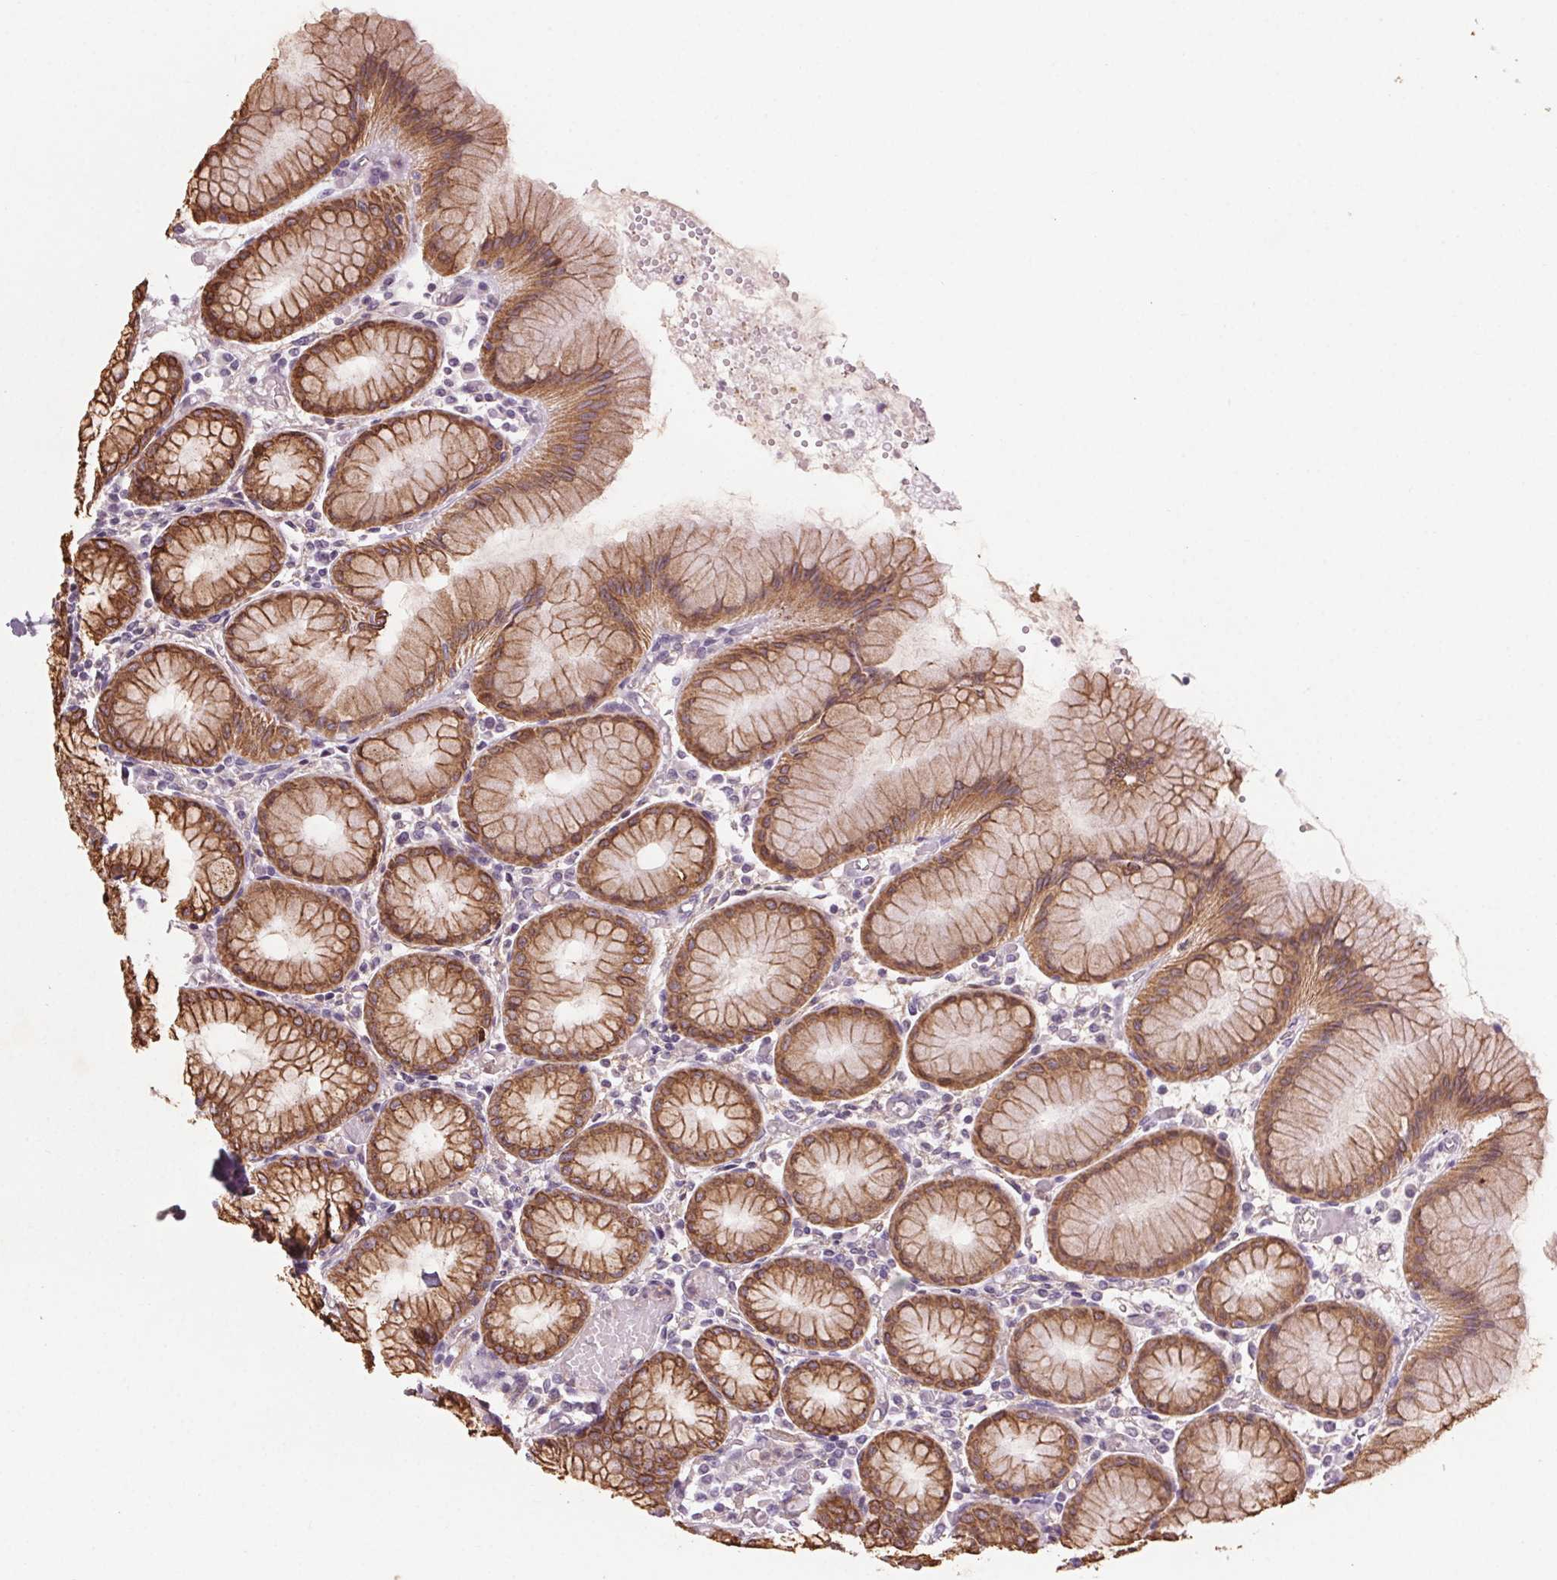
{"staining": {"intensity": "strong", "quantity": "25%-75%", "location": "cytoplasmic/membranous"}, "tissue": "stomach", "cell_type": "Glandular cells", "image_type": "normal", "snomed": [{"axis": "morphology", "description": "Normal tissue, NOS"}, {"axis": "topography", "description": "Stomach"}], "caption": "Immunohistochemical staining of normal human stomach shows 25%-75% levels of strong cytoplasmic/membranous protein expression in about 25%-75% of glandular cells. The staining was performed using DAB to visualize the protein expression in brown, while the nuclei were stained in blue with hematoxylin (Magnification: 20x).", "gene": "HHLA2", "patient": {"sex": "female", "age": 57}}